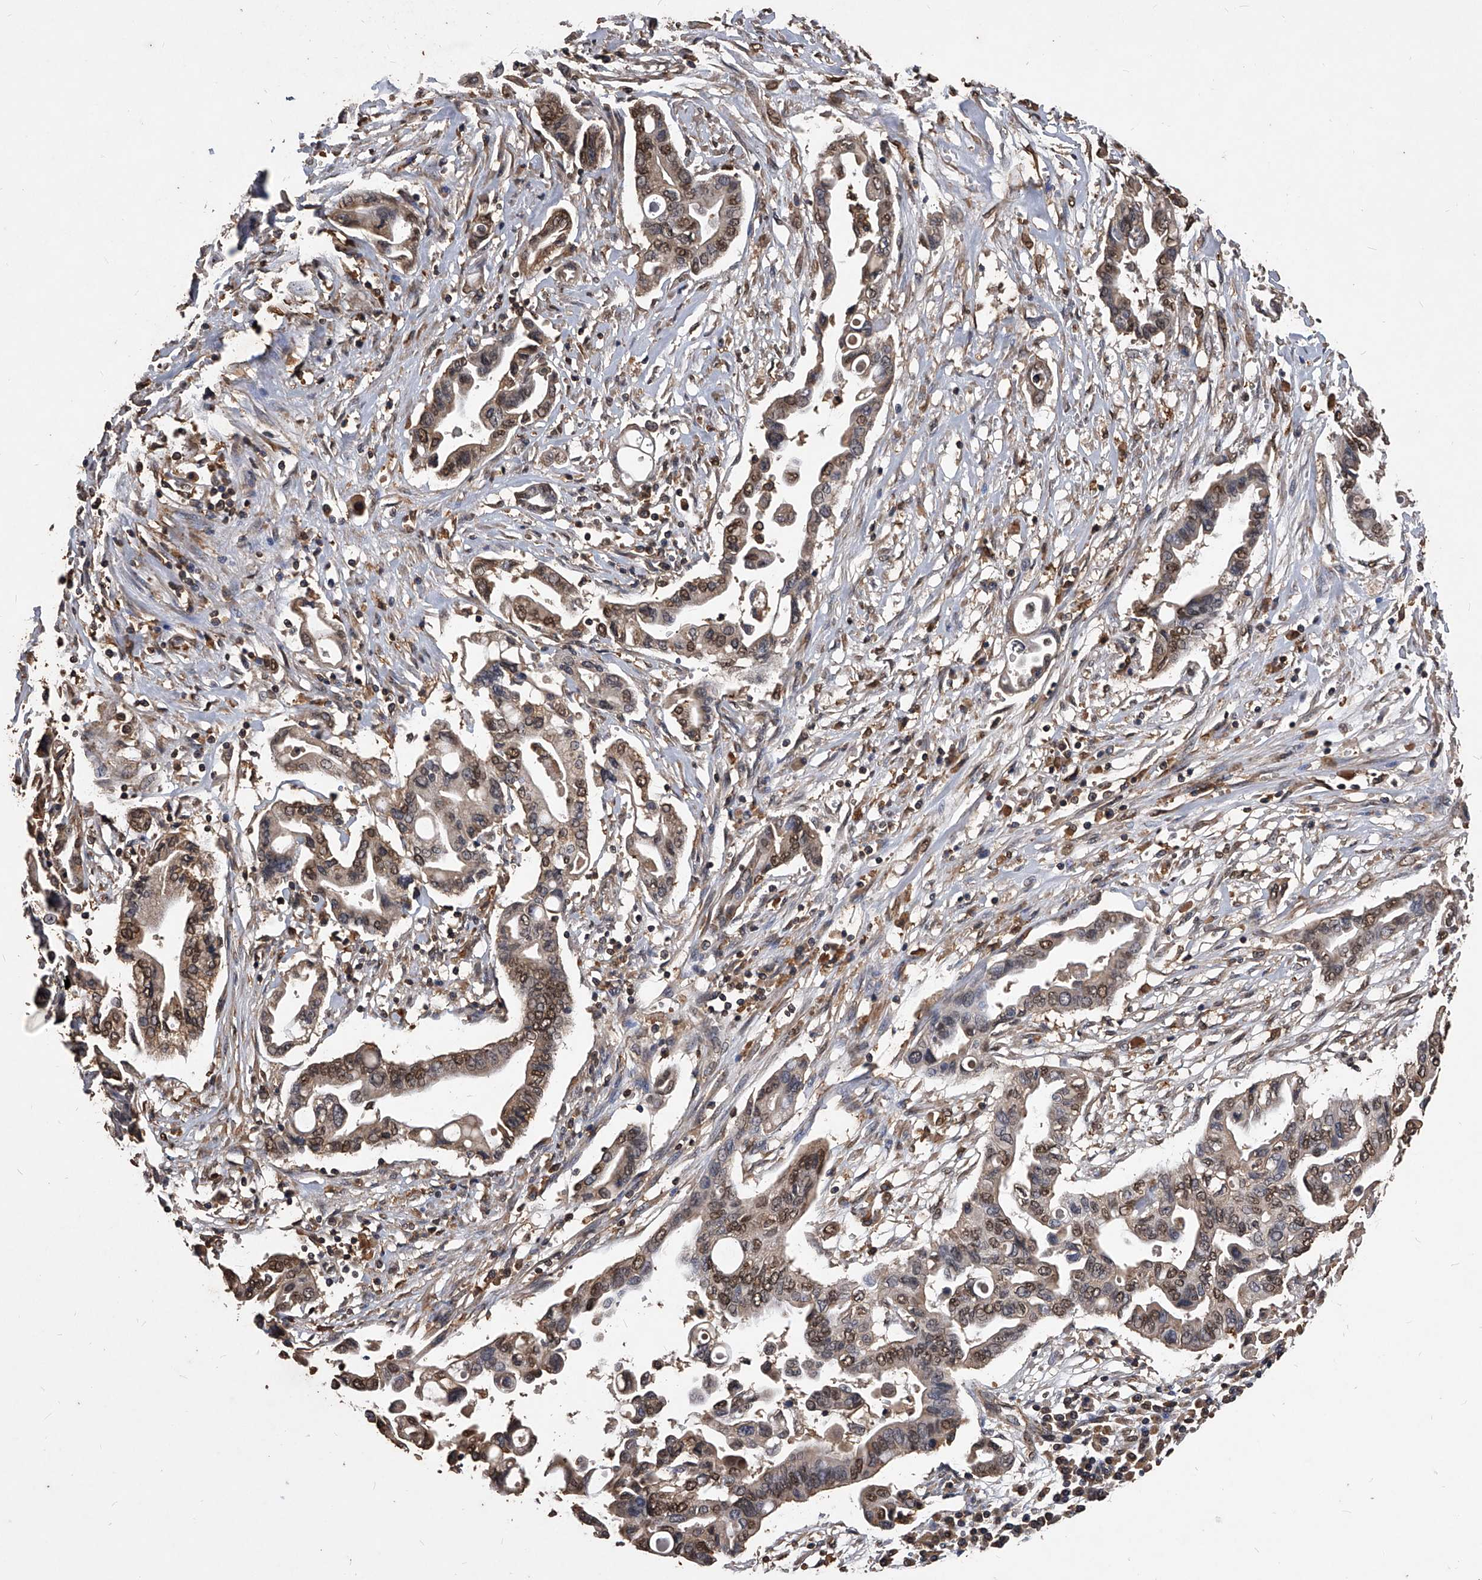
{"staining": {"intensity": "moderate", "quantity": ">75%", "location": "cytoplasmic/membranous,nuclear"}, "tissue": "pancreatic cancer", "cell_type": "Tumor cells", "image_type": "cancer", "snomed": [{"axis": "morphology", "description": "Adenocarcinoma, NOS"}, {"axis": "topography", "description": "Pancreas"}], "caption": "Immunohistochemical staining of human adenocarcinoma (pancreatic) reveals medium levels of moderate cytoplasmic/membranous and nuclear expression in approximately >75% of tumor cells.", "gene": "FBXL4", "patient": {"sex": "female", "age": 57}}